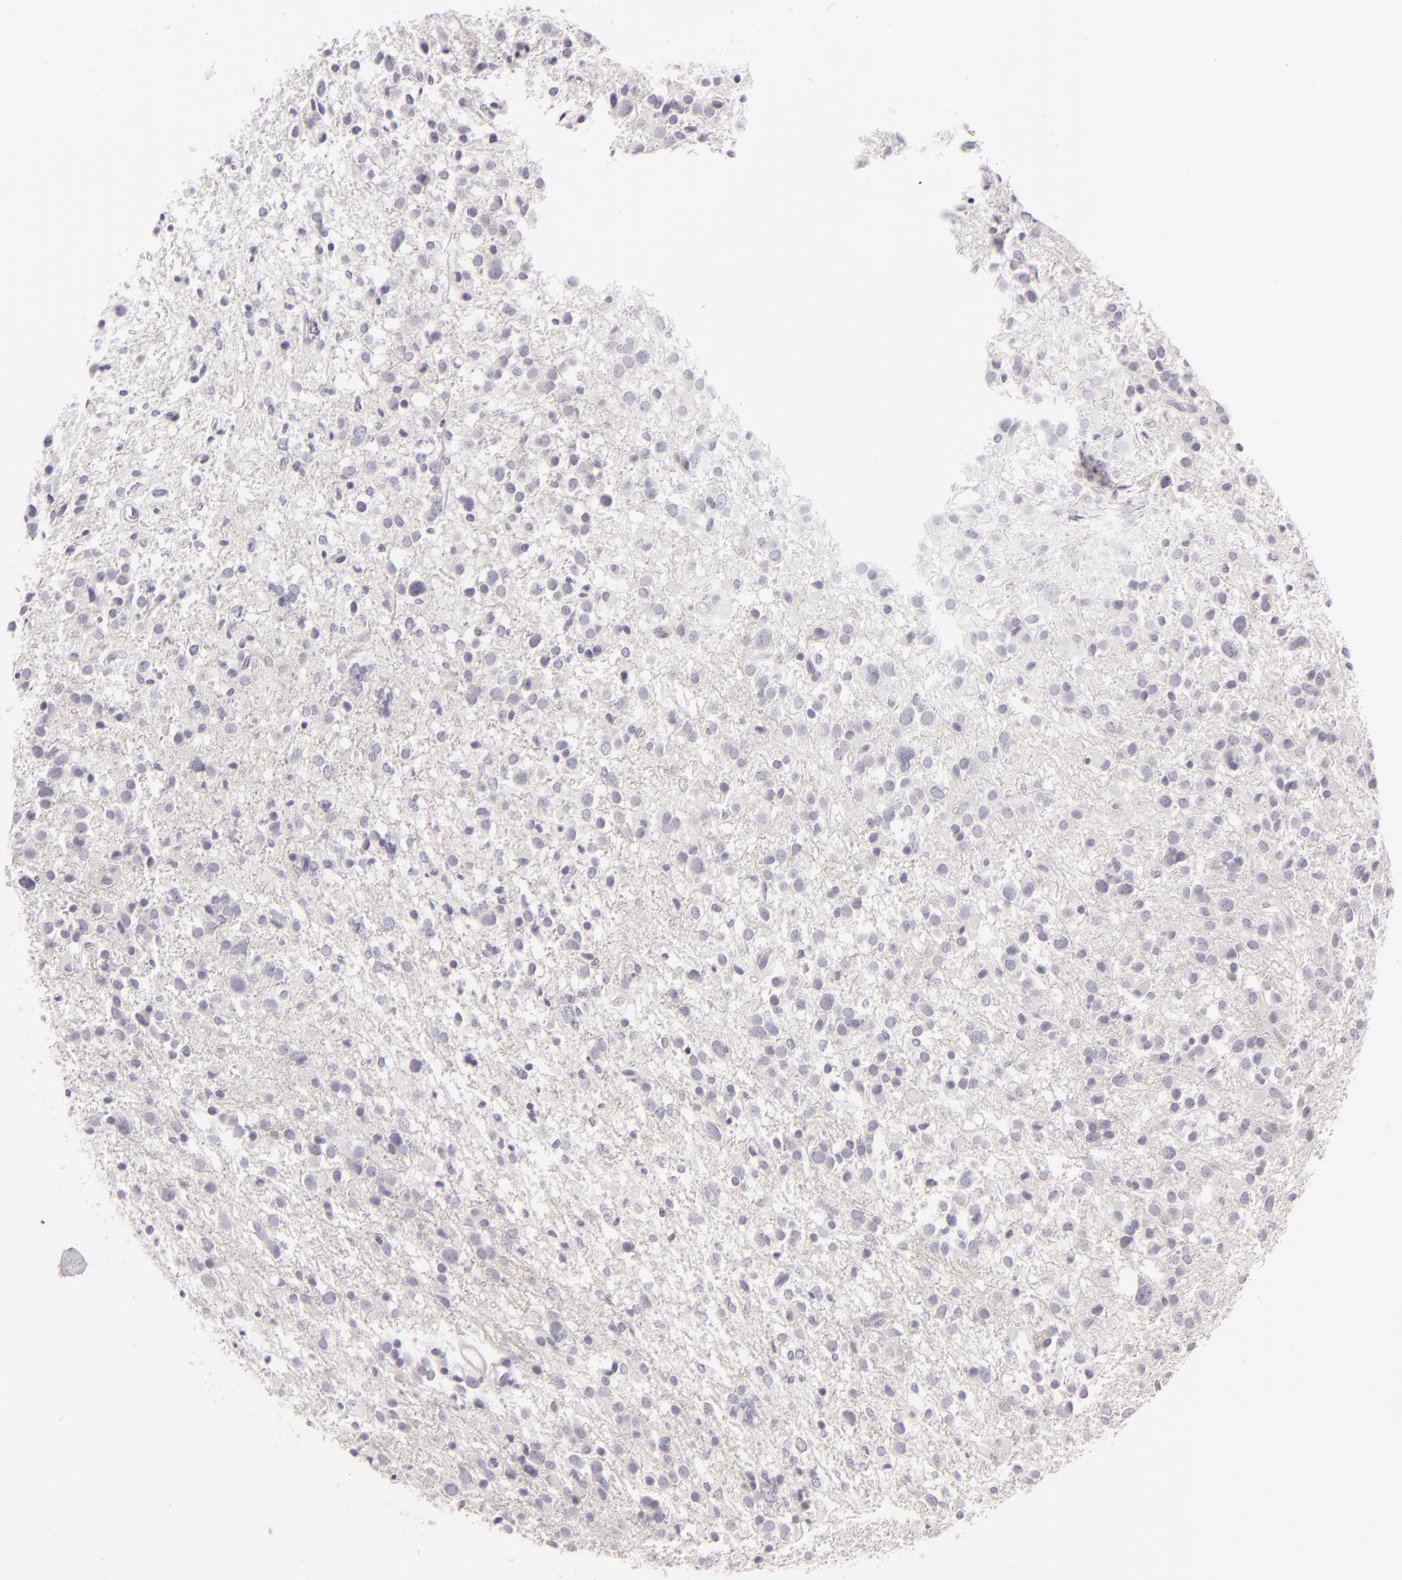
{"staining": {"intensity": "negative", "quantity": "none", "location": "none"}, "tissue": "glioma", "cell_type": "Tumor cells", "image_type": "cancer", "snomed": [{"axis": "morphology", "description": "Glioma, malignant, Low grade"}, {"axis": "topography", "description": "Brain"}], "caption": "Low-grade glioma (malignant) stained for a protein using immunohistochemistry reveals no expression tumor cells.", "gene": "DLG4", "patient": {"sex": "female", "age": 36}}